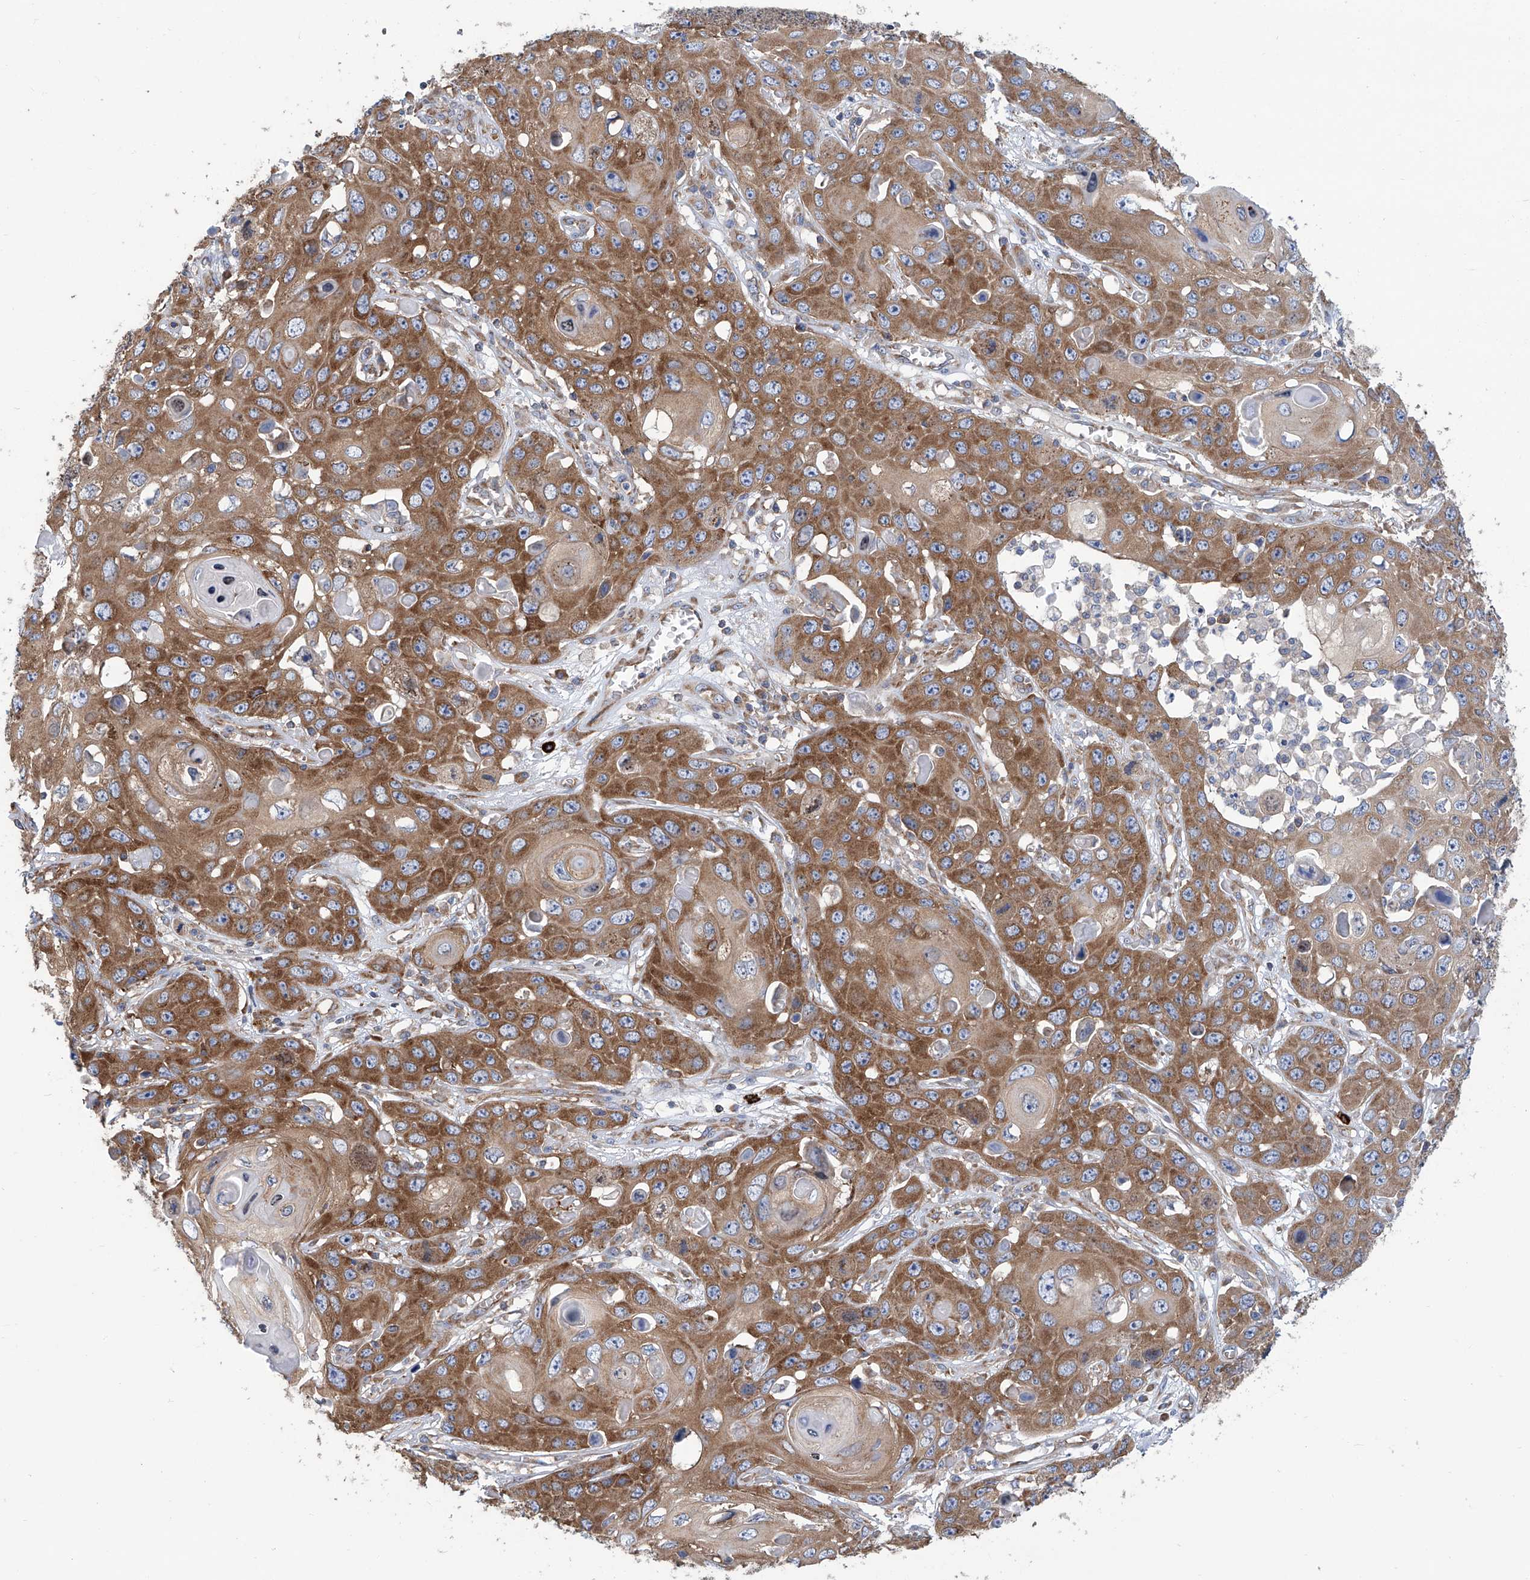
{"staining": {"intensity": "moderate", "quantity": ">75%", "location": "cytoplasmic/membranous"}, "tissue": "skin cancer", "cell_type": "Tumor cells", "image_type": "cancer", "snomed": [{"axis": "morphology", "description": "Squamous cell carcinoma, NOS"}, {"axis": "topography", "description": "Skin"}], "caption": "A brown stain labels moderate cytoplasmic/membranous staining of a protein in skin cancer tumor cells.", "gene": "SENP2", "patient": {"sex": "male", "age": 55}}